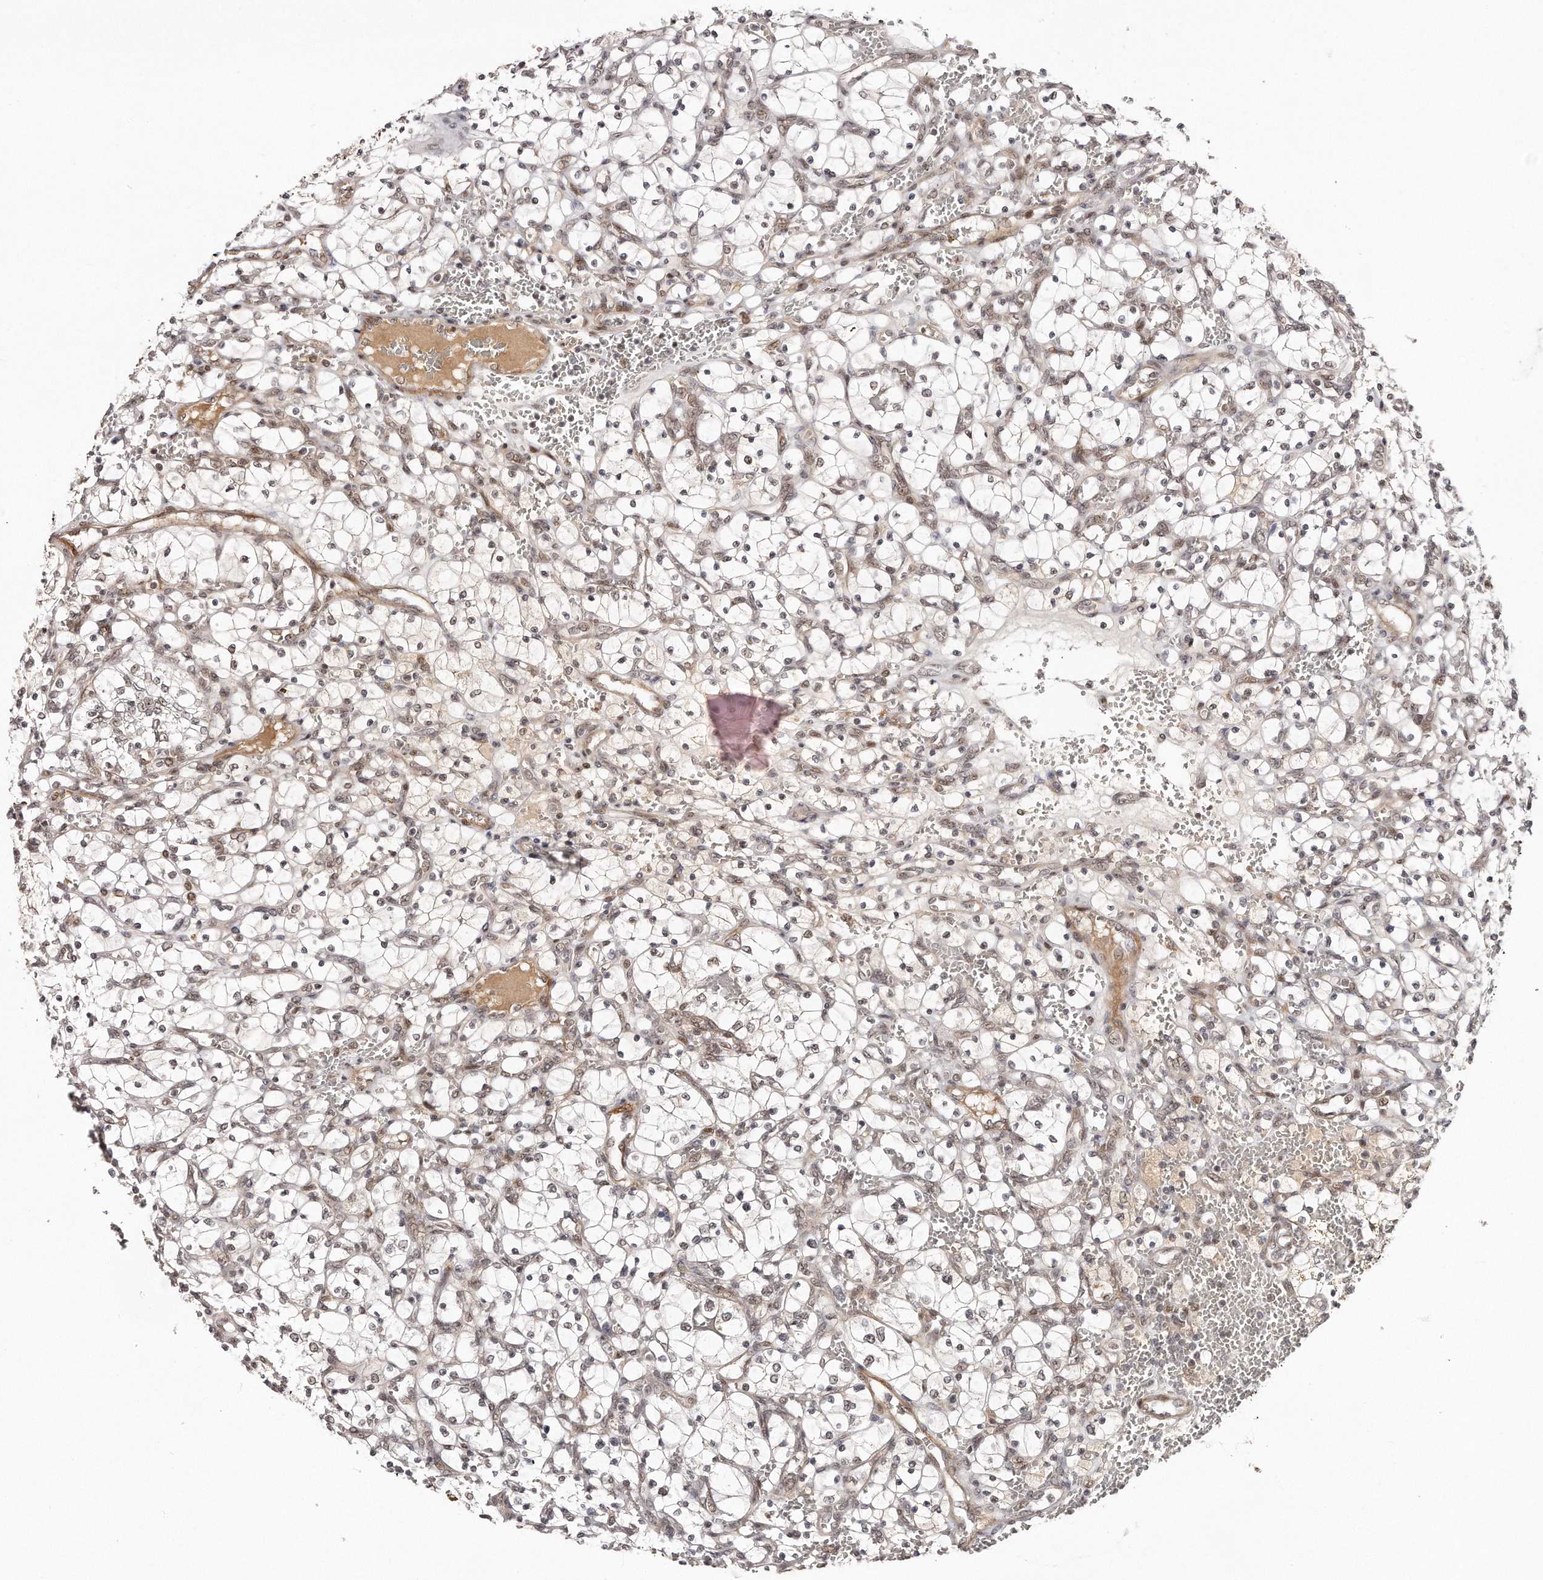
{"staining": {"intensity": "weak", "quantity": ">75%", "location": "nuclear"}, "tissue": "renal cancer", "cell_type": "Tumor cells", "image_type": "cancer", "snomed": [{"axis": "morphology", "description": "Adenocarcinoma, NOS"}, {"axis": "topography", "description": "Kidney"}], "caption": "Immunohistochemical staining of renal adenocarcinoma displays weak nuclear protein positivity in about >75% of tumor cells. (brown staining indicates protein expression, while blue staining denotes nuclei).", "gene": "SOX4", "patient": {"sex": "female", "age": 69}}